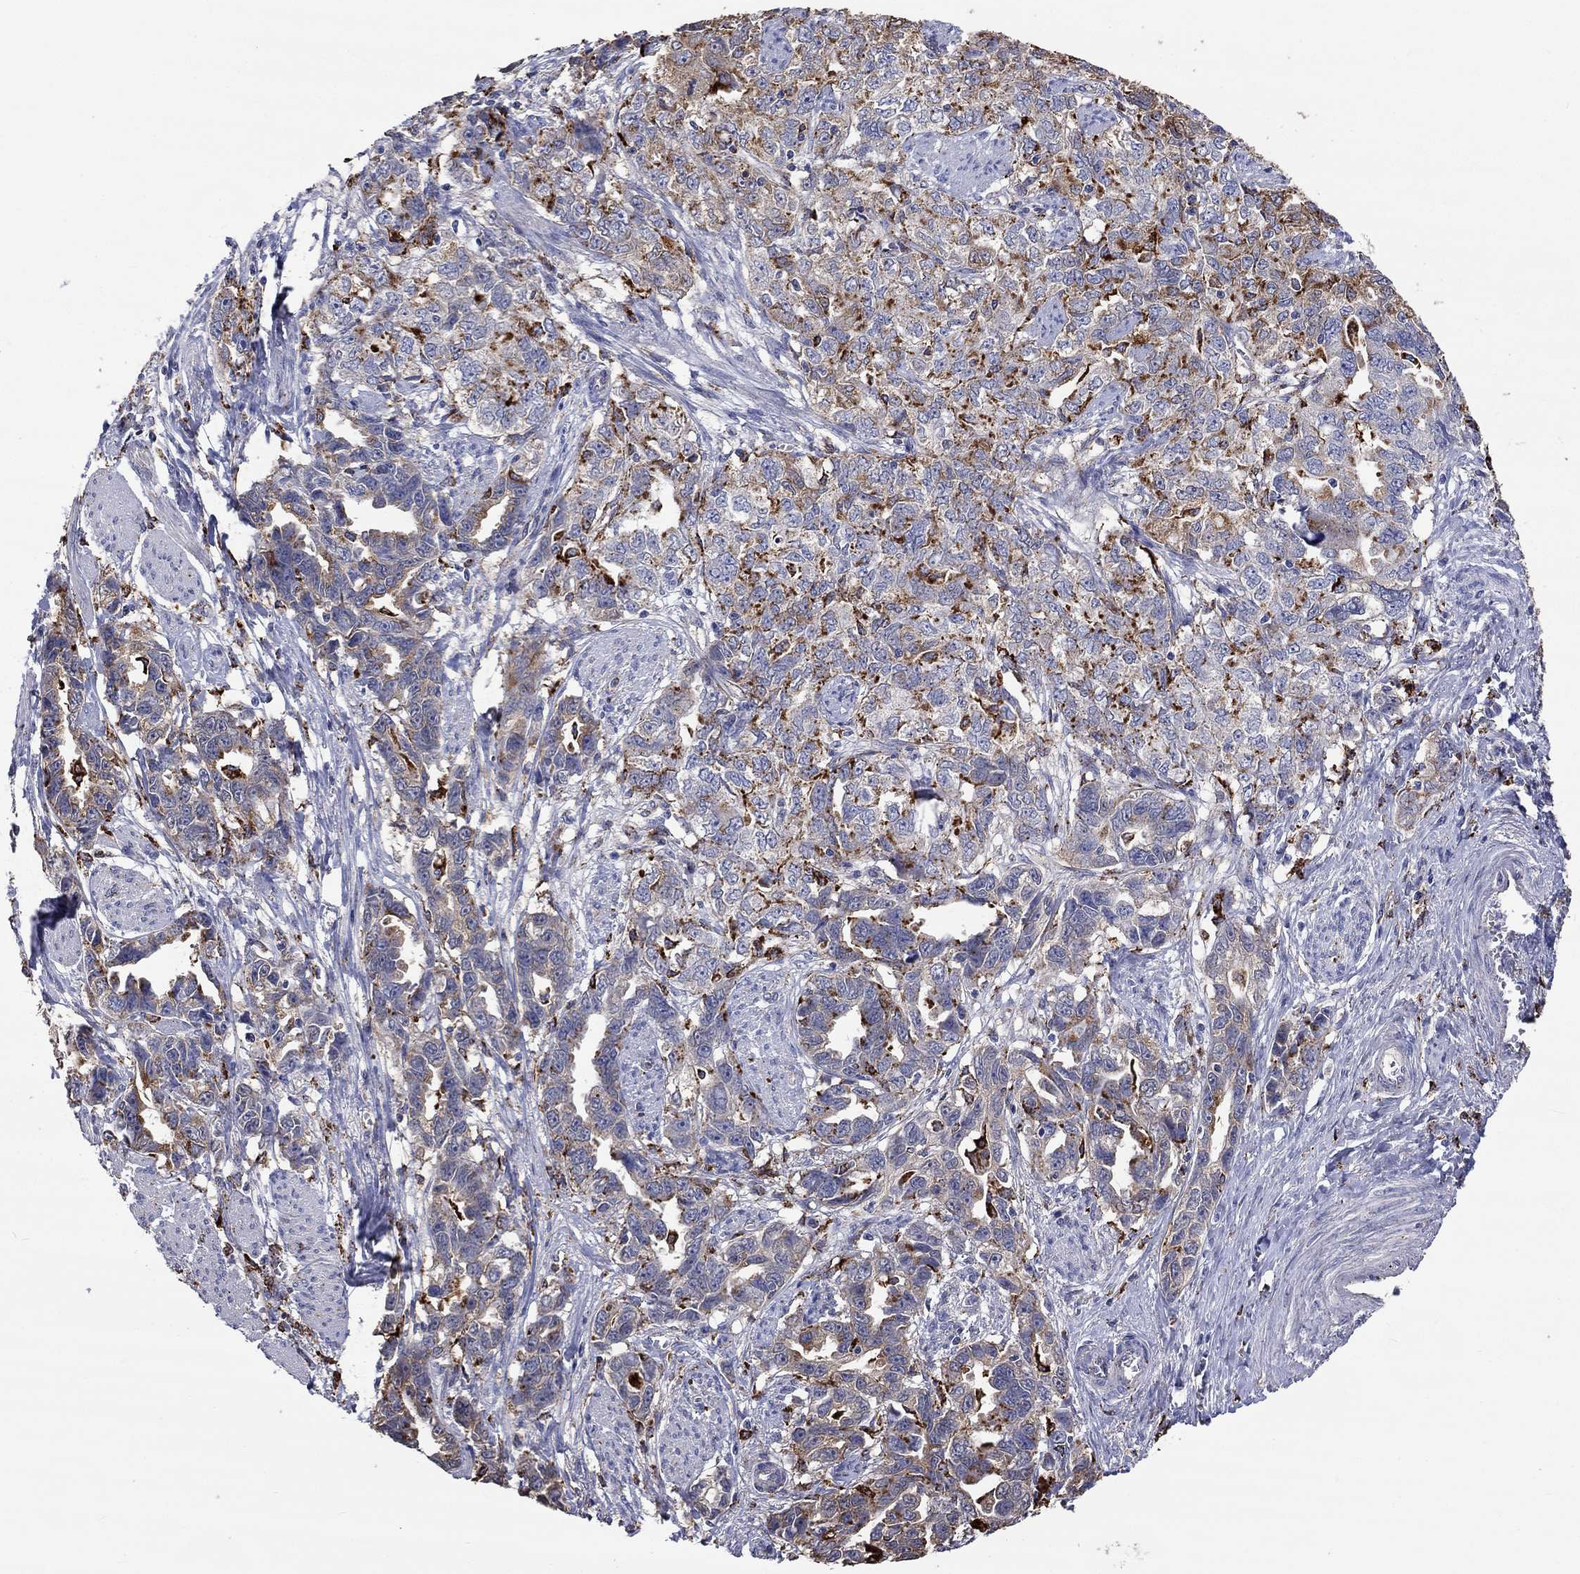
{"staining": {"intensity": "moderate", "quantity": "<25%", "location": "cytoplasmic/membranous"}, "tissue": "ovarian cancer", "cell_type": "Tumor cells", "image_type": "cancer", "snomed": [{"axis": "morphology", "description": "Cystadenocarcinoma, serous, NOS"}, {"axis": "topography", "description": "Ovary"}], "caption": "IHC of human serous cystadenocarcinoma (ovarian) displays low levels of moderate cytoplasmic/membranous staining in approximately <25% of tumor cells.", "gene": "CTSB", "patient": {"sex": "female", "age": 51}}